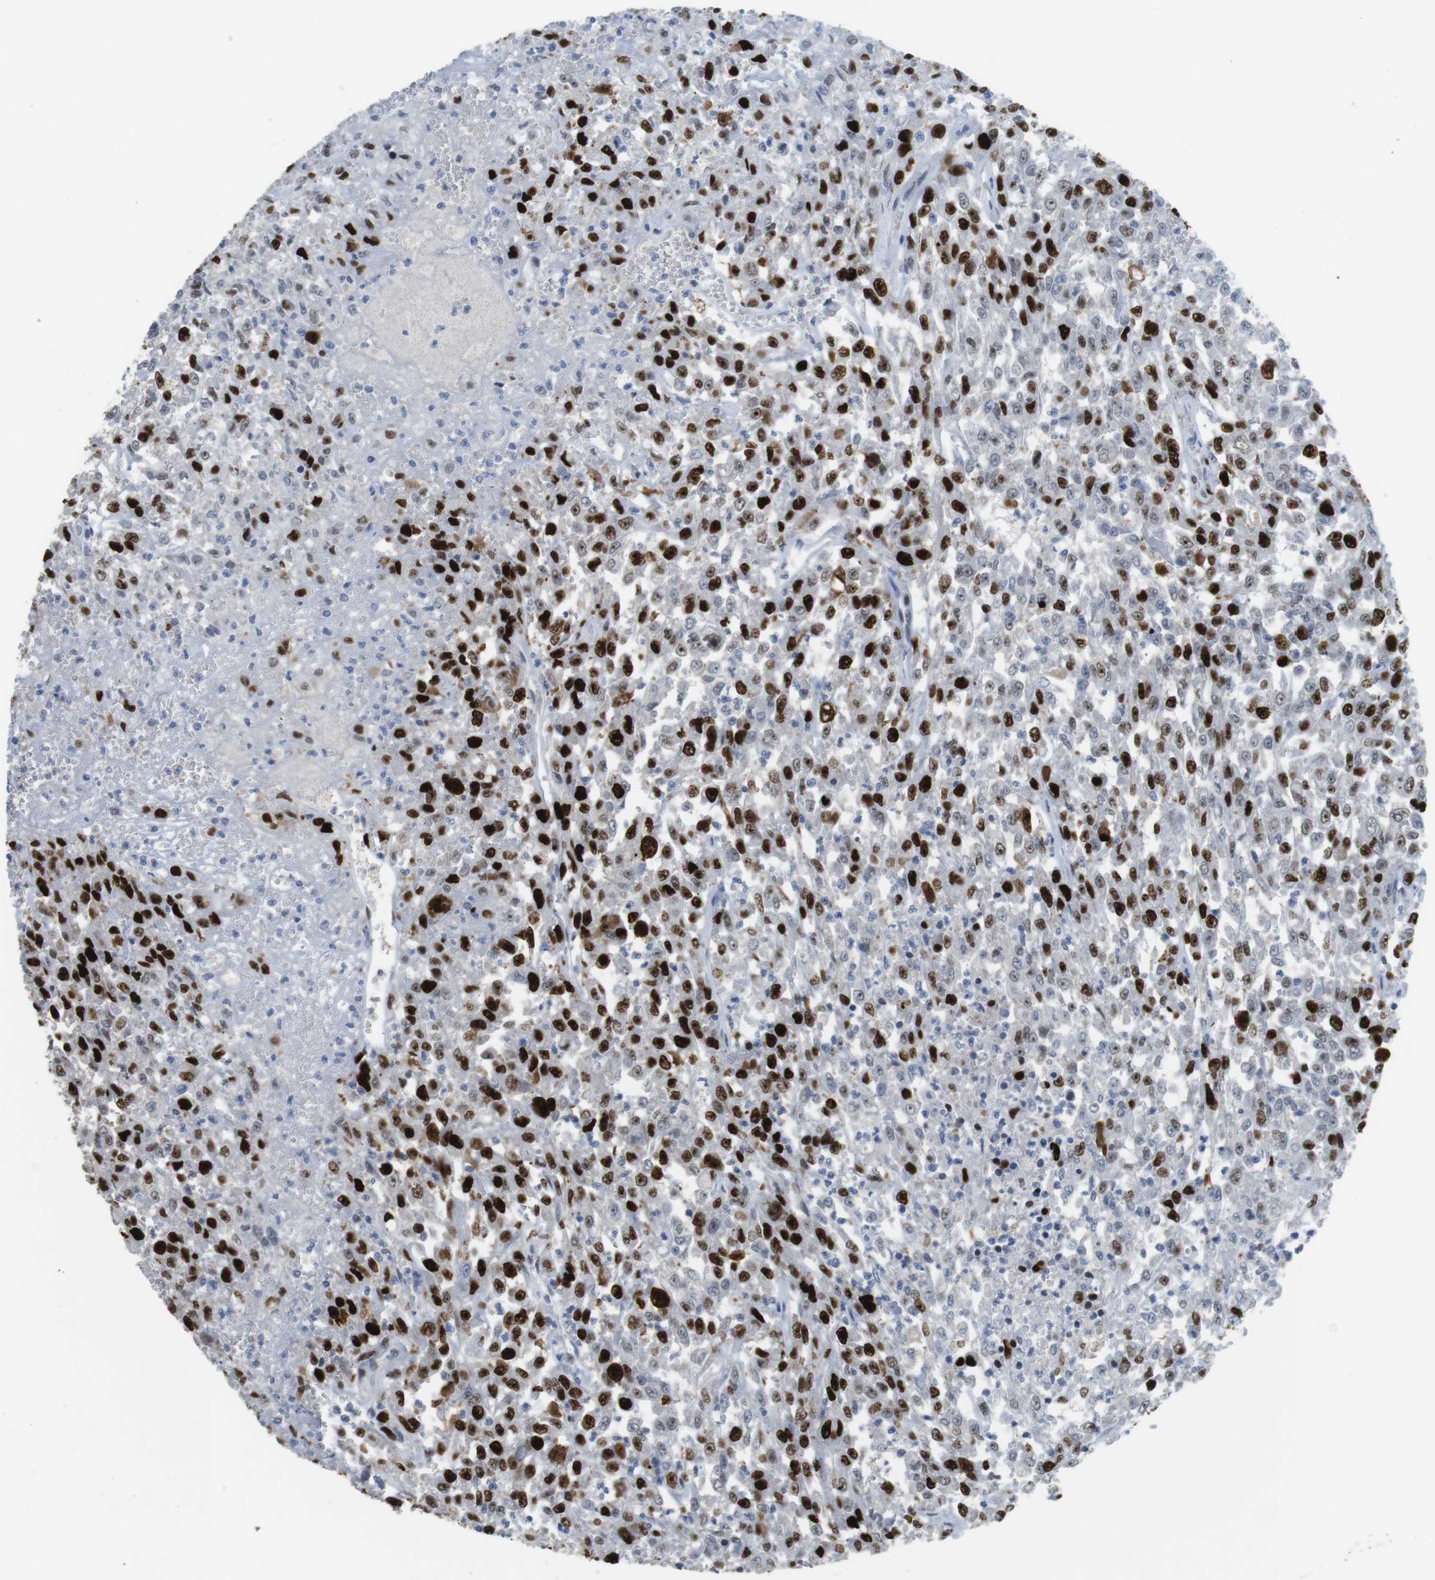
{"staining": {"intensity": "strong", "quantity": "25%-75%", "location": "nuclear"}, "tissue": "urothelial cancer", "cell_type": "Tumor cells", "image_type": "cancer", "snomed": [{"axis": "morphology", "description": "Urothelial carcinoma, High grade"}, {"axis": "topography", "description": "Urinary bladder"}], "caption": "A high-resolution histopathology image shows IHC staining of urothelial cancer, which shows strong nuclear positivity in about 25%-75% of tumor cells. The staining was performed using DAB to visualize the protein expression in brown, while the nuclei were stained in blue with hematoxylin (Magnification: 20x).", "gene": "KPNA2", "patient": {"sex": "male", "age": 46}}